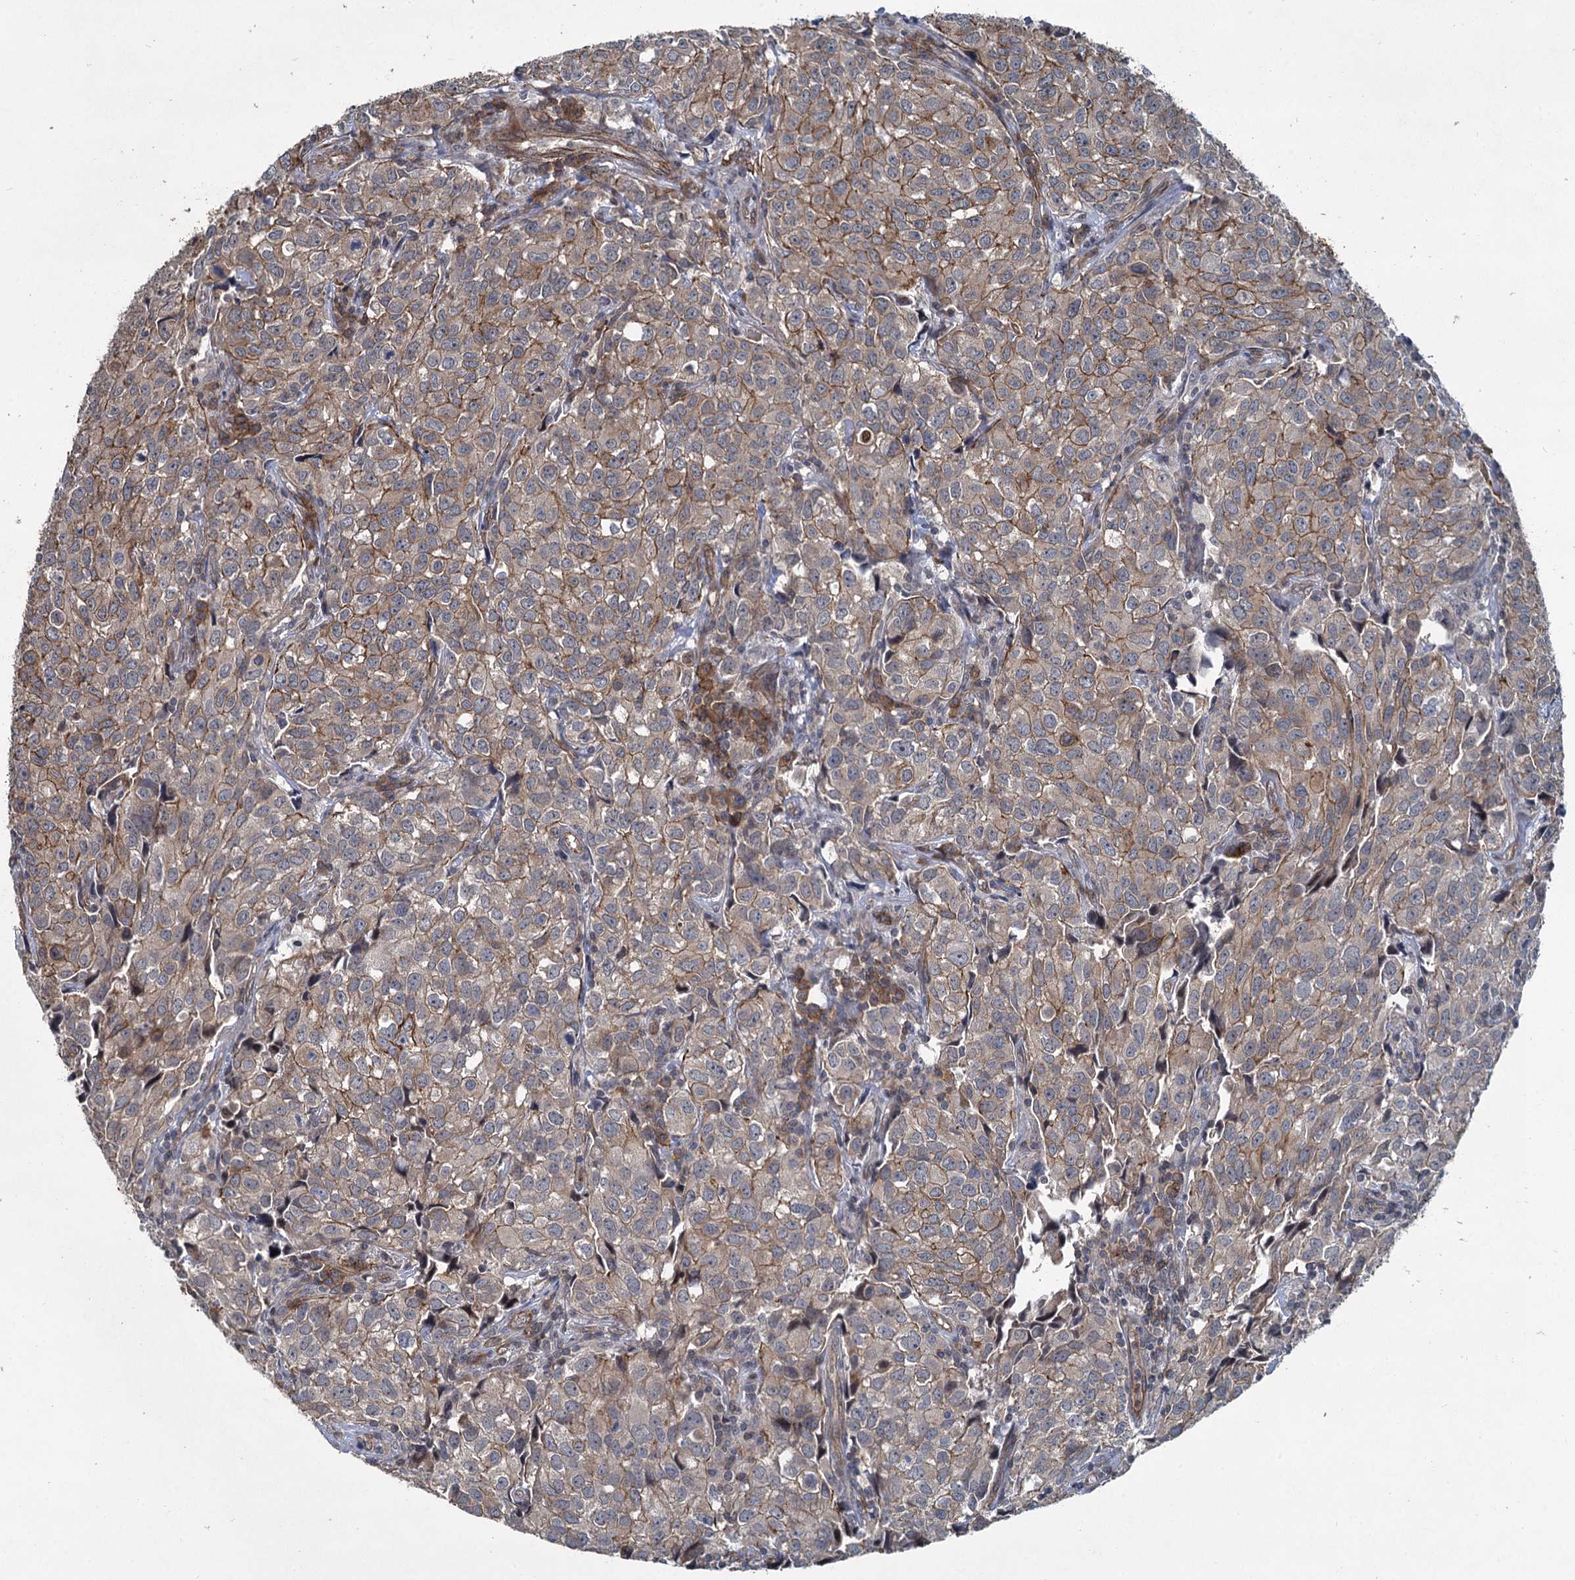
{"staining": {"intensity": "weak", "quantity": "25%-75%", "location": "cytoplasmic/membranous"}, "tissue": "urothelial cancer", "cell_type": "Tumor cells", "image_type": "cancer", "snomed": [{"axis": "morphology", "description": "Urothelial carcinoma, High grade"}, {"axis": "topography", "description": "Urinary bladder"}], "caption": "There is low levels of weak cytoplasmic/membranous expression in tumor cells of urothelial carcinoma (high-grade), as demonstrated by immunohistochemical staining (brown color).", "gene": "SVIP", "patient": {"sex": "female", "age": 75}}